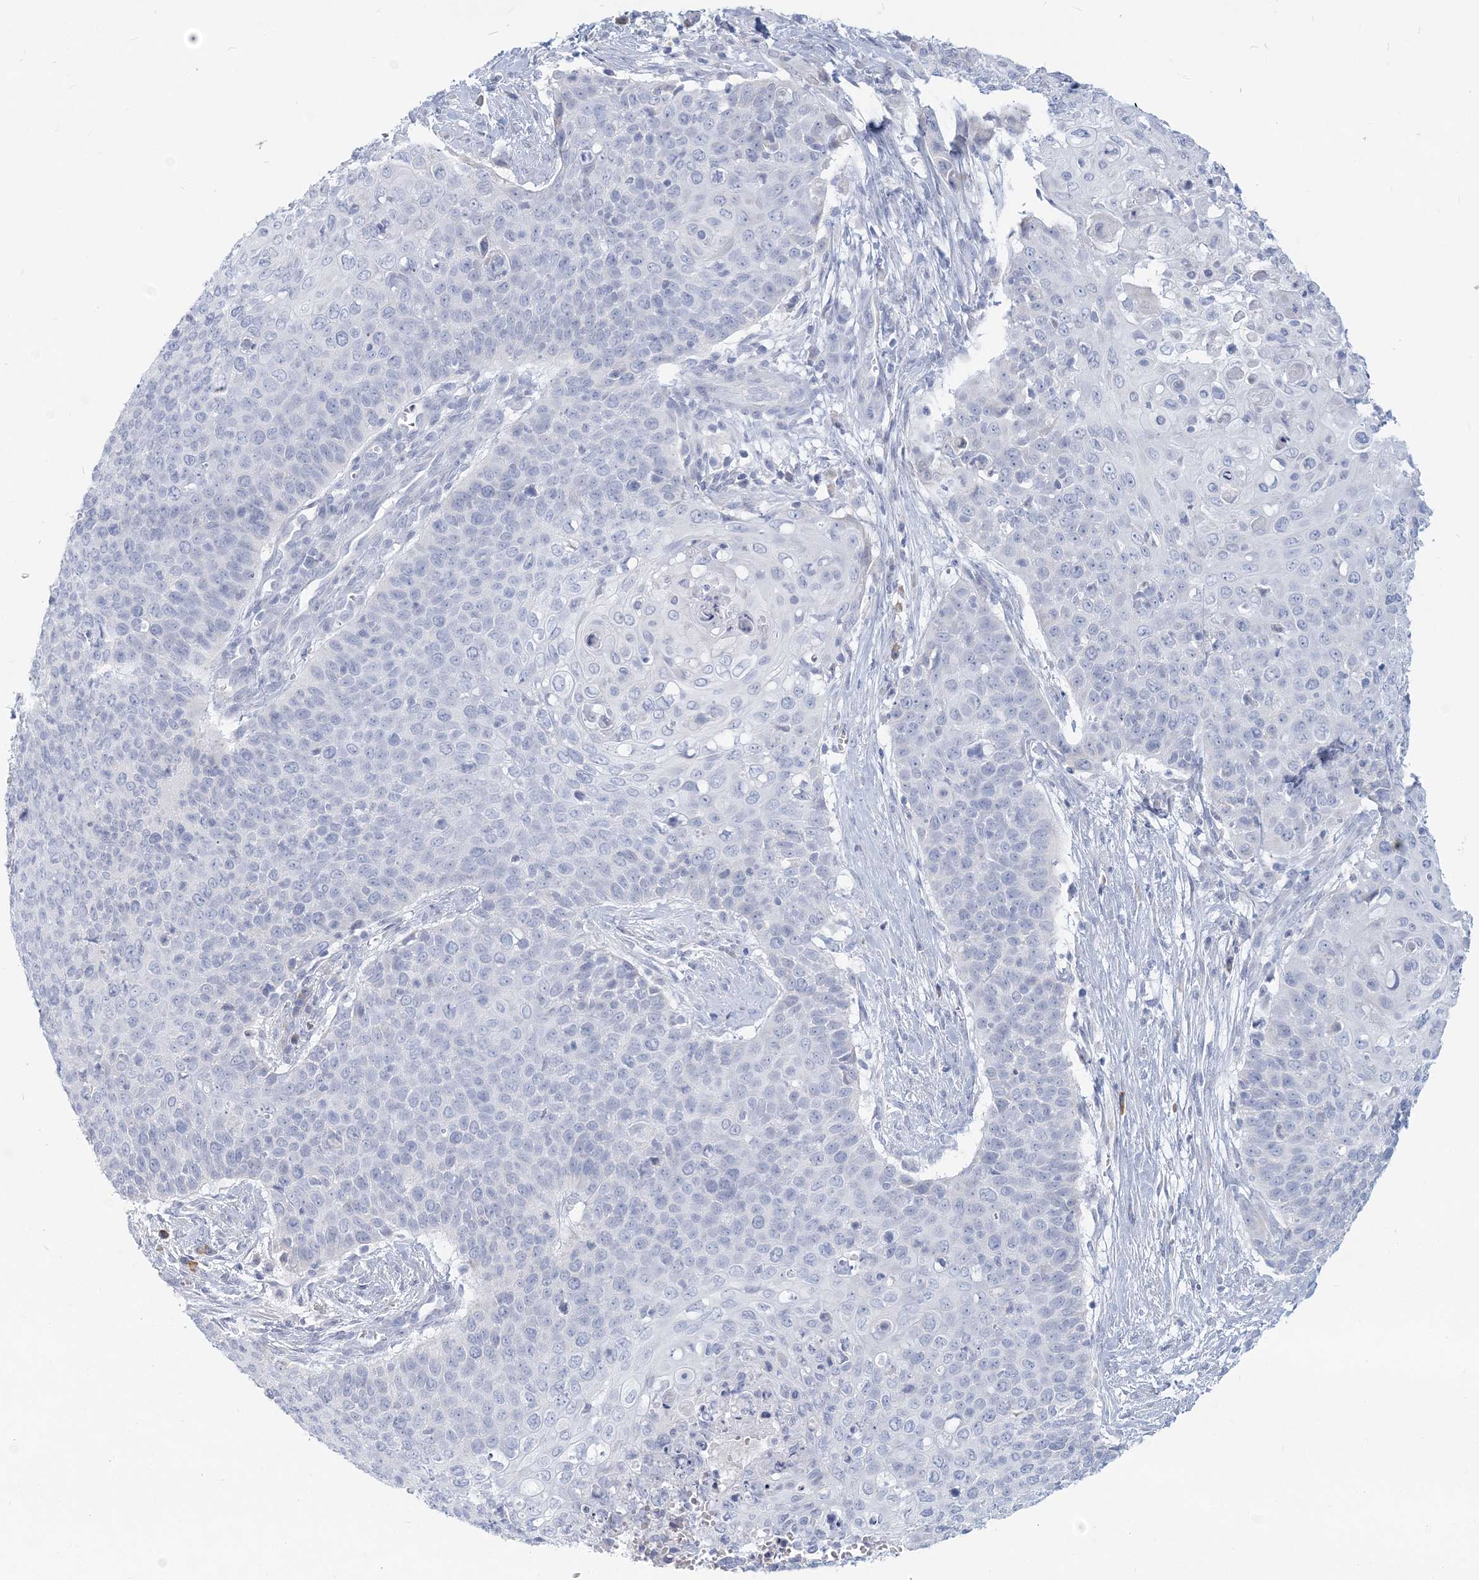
{"staining": {"intensity": "negative", "quantity": "none", "location": "none"}, "tissue": "cervical cancer", "cell_type": "Tumor cells", "image_type": "cancer", "snomed": [{"axis": "morphology", "description": "Squamous cell carcinoma, NOS"}, {"axis": "topography", "description": "Cervix"}], "caption": "The photomicrograph displays no significant staining in tumor cells of cervical cancer (squamous cell carcinoma).", "gene": "CSN1S1", "patient": {"sex": "female", "age": 39}}